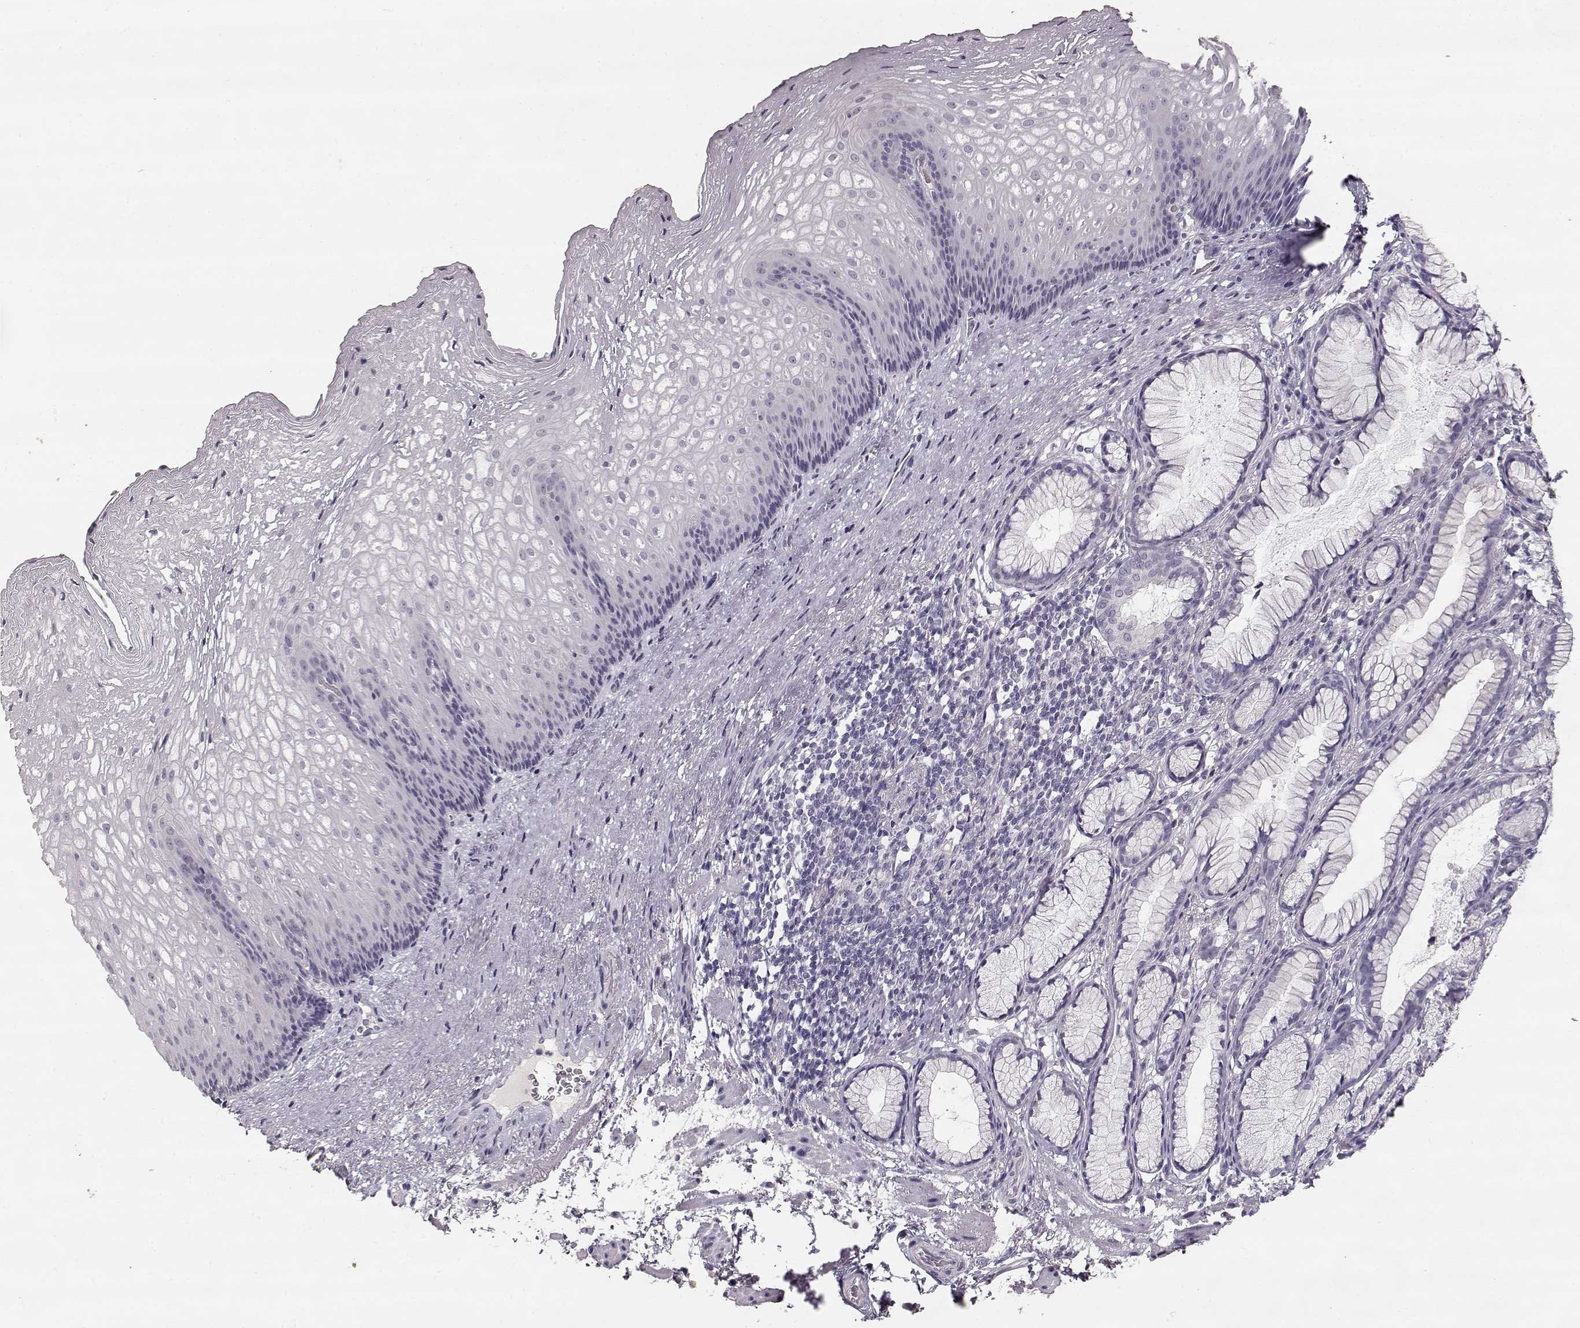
{"staining": {"intensity": "negative", "quantity": "none", "location": "none"}, "tissue": "esophagus", "cell_type": "Squamous epithelial cells", "image_type": "normal", "snomed": [{"axis": "morphology", "description": "Normal tissue, NOS"}, {"axis": "topography", "description": "Esophagus"}], "caption": "Immunohistochemistry (IHC) micrograph of unremarkable esophagus stained for a protein (brown), which demonstrates no staining in squamous epithelial cells.", "gene": "TPH2", "patient": {"sex": "male", "age": 76}}